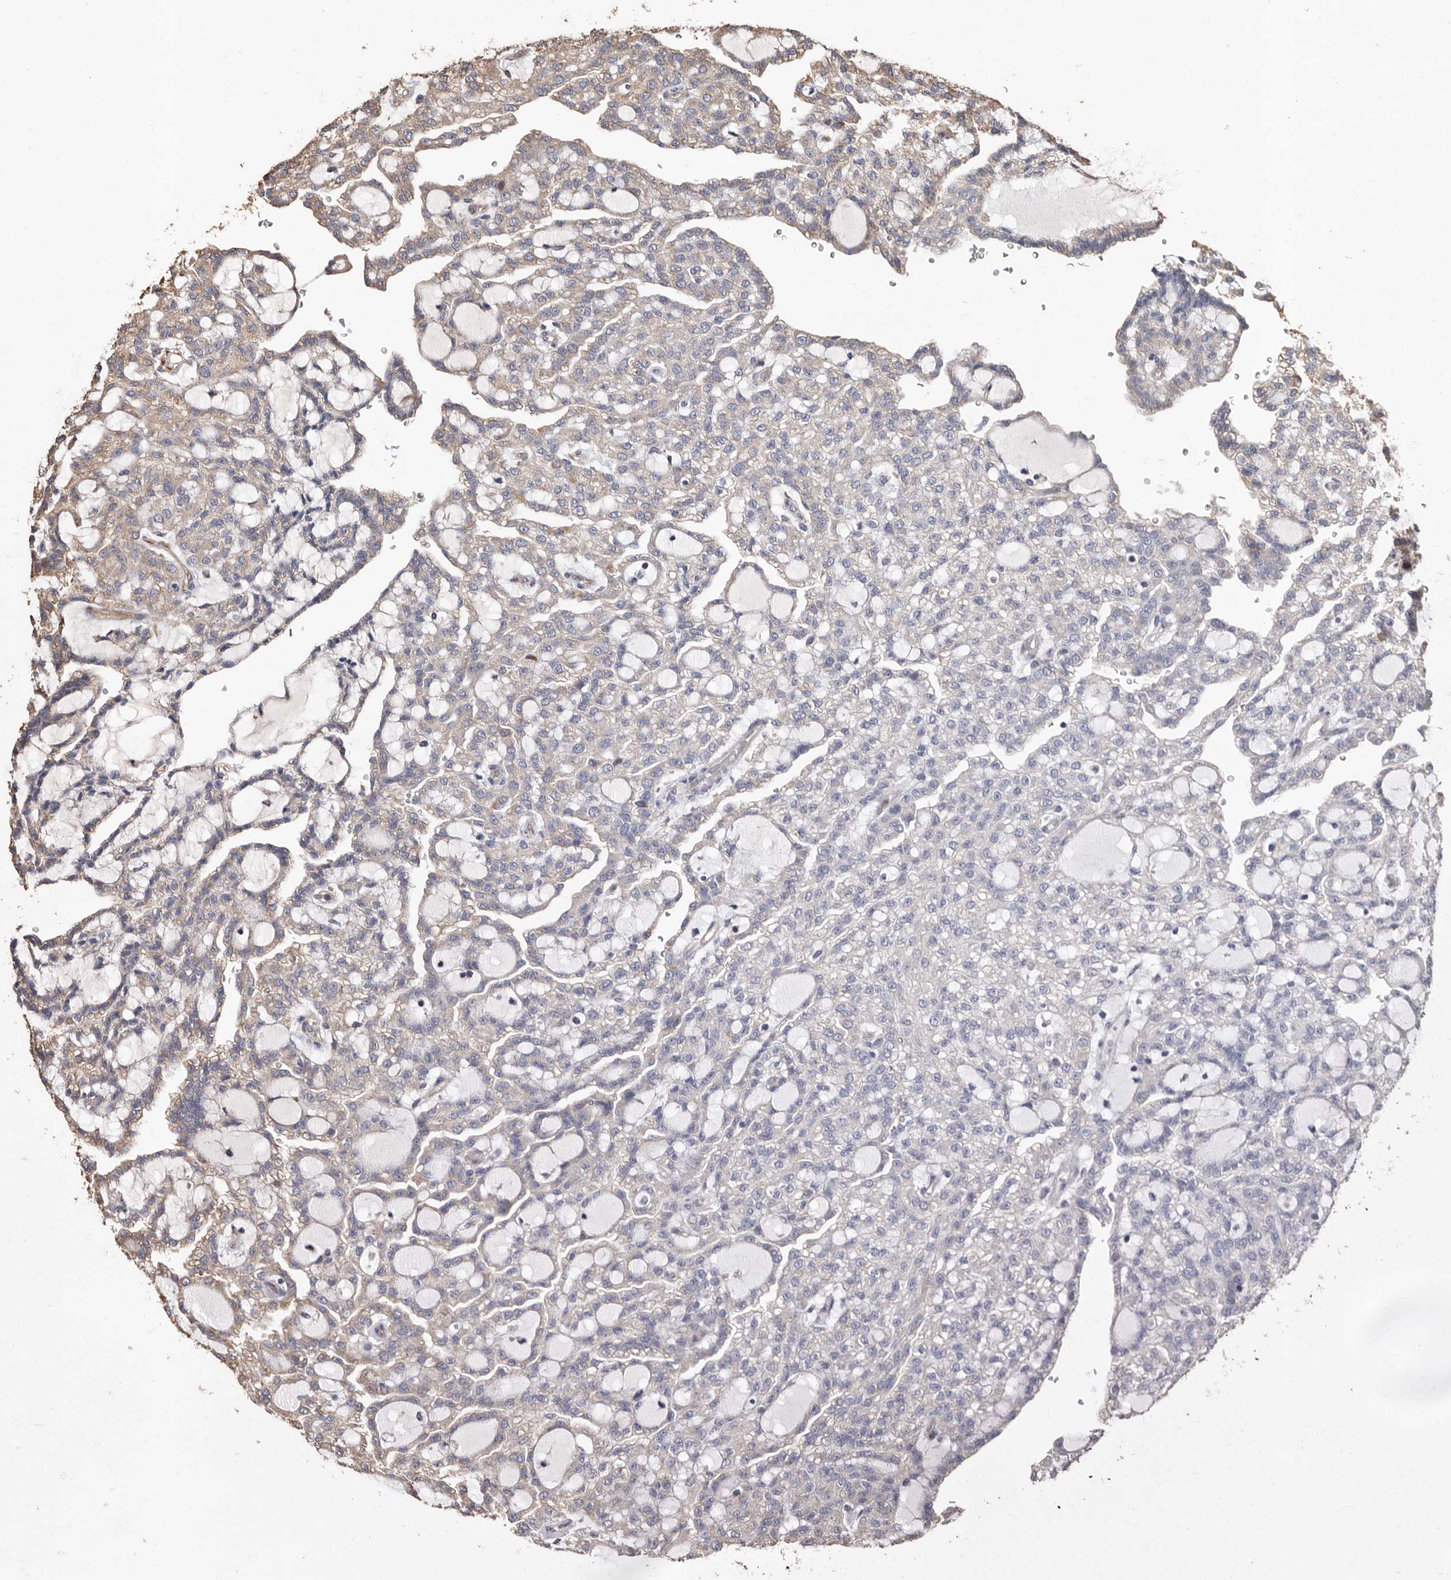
{"staining": {"intensity": "weak", "quantity": "25%-75%", "location": "cytoplasmic/membranous"}, "tissue": "renal cancer", "cell_type": "Tumor cells", "image_type": "cancer", "snomed": [{"axis": "morphology", "description": "Adenocarcinoma, NOS"}, {"axis": "topography", "description": "Kidney"}], "caption": "Protein staining of renal adenocarcinoma tissue shows weak cytoplasmic/membranous staining in about 25%-75% of tumor cells. The protein of interest is stained brown, and the nuclei are stained in blue (DAB (3,3'-diaminobenzidine) IHC with brightfield microscopy, high magnification).", "gene": "OSGIN2", "patient": {"sex": "male", "age": 63}}